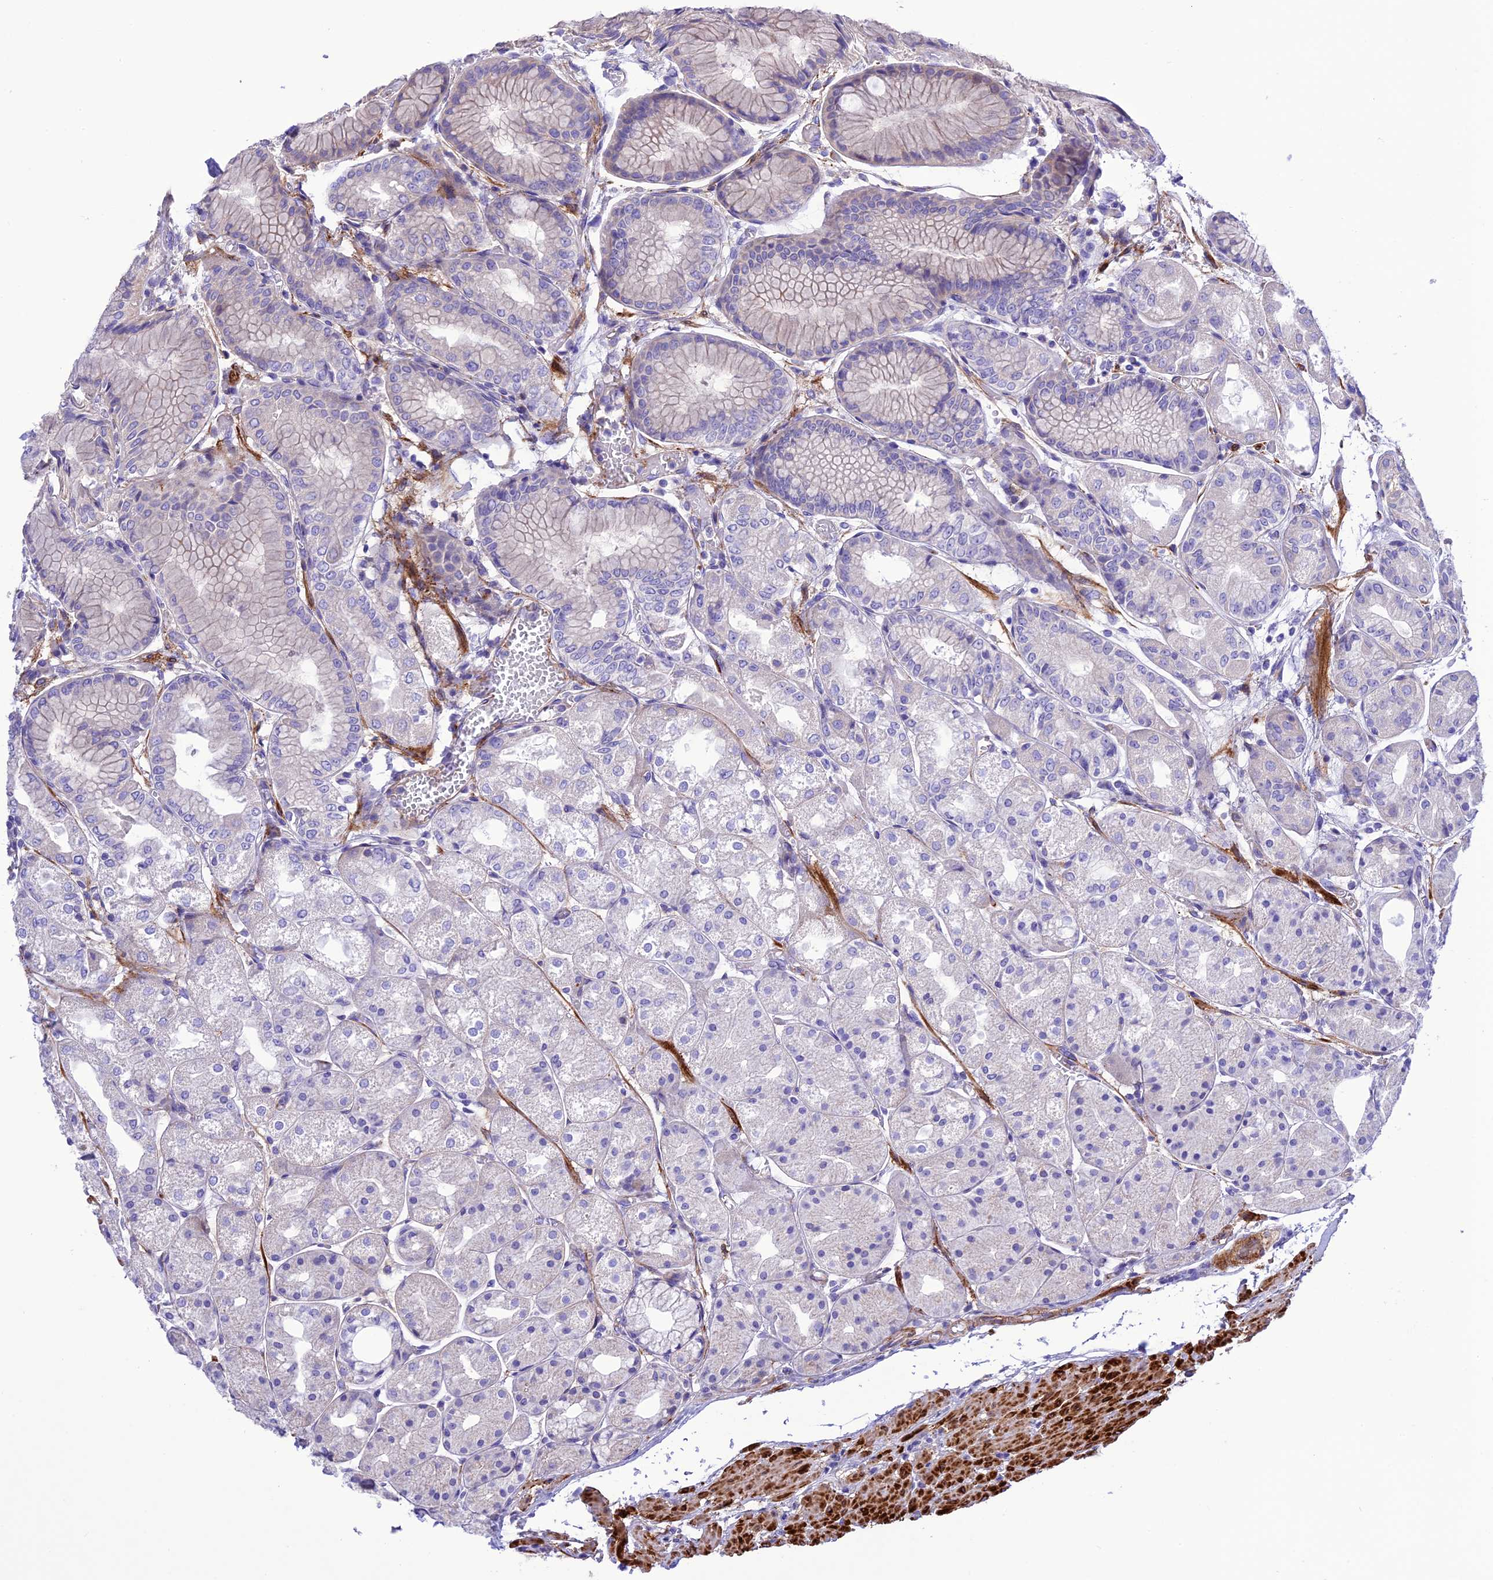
{"staining": {"intensity": "negative", "quantity": "none", "location": "none"}, "tissue": "stomach", "cell_type": "Glandular cells", "image_type": "normal", "snomed": [{"axis": "morphology", "description": "Normal tissue, NOS"}, {"axis": "topography", "description": "Stomach, upper"}], "caption": "This is an immunohistochemistry (IHC) micrograph of benign human stomach. There is no staining in glandular cells.", "gene": "FRA10AC1", "patient": {"sex": "male", "age": 72}}